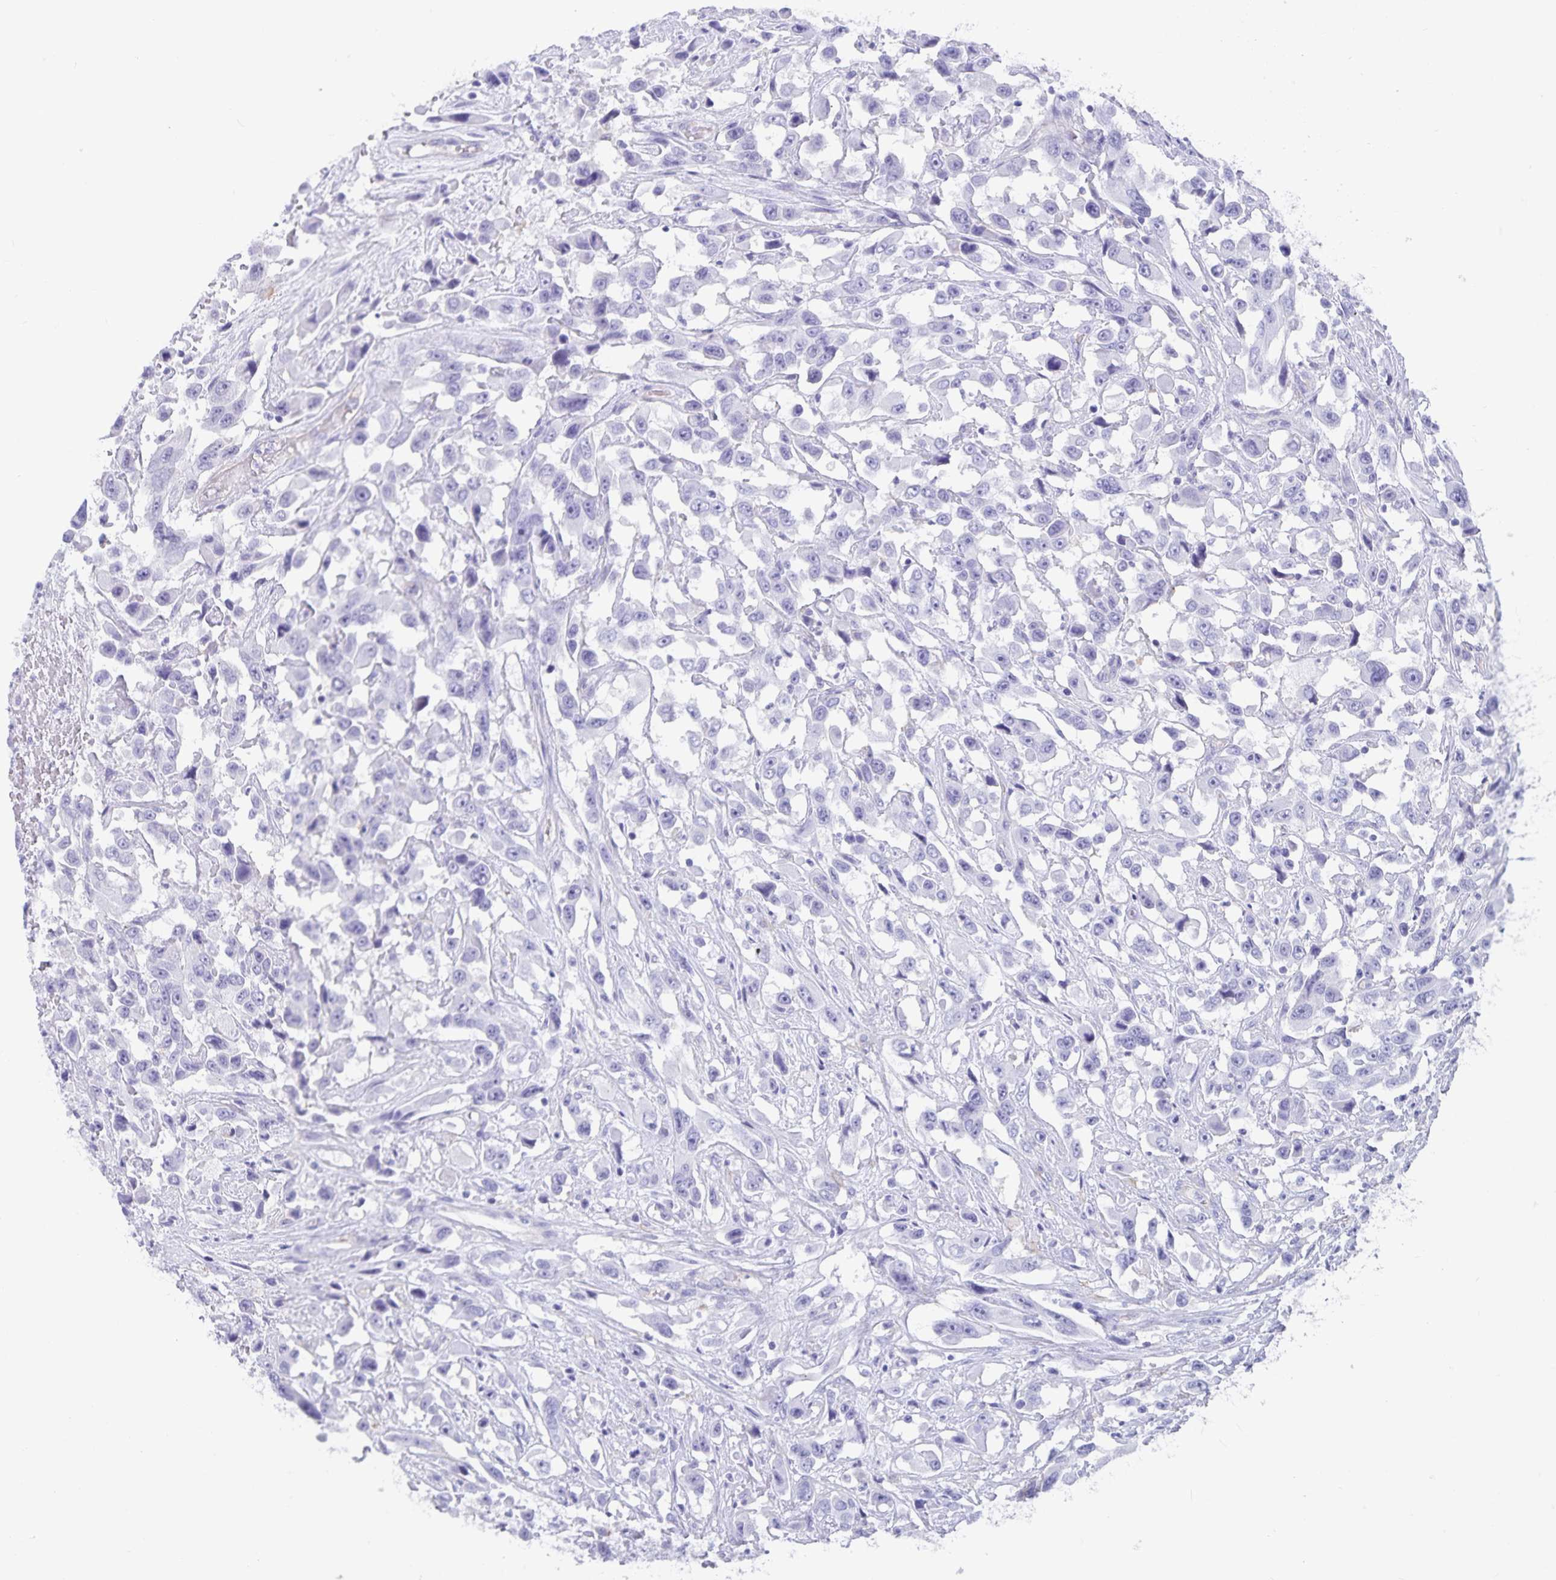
{"staining": {"intensity": "negative", "quantity": "none", "location": "none"}, "tissue": "urothelial cancer", "cell_type": "Tumor cells", "image_type": "cancer", "snomed": [{"axis": "morphology", "description": "Urothelial carcinoma, High grade"}, {"axis": "topography", "description": "Urinary bladder"}], "caption": "This is a micrograph of IHC staining of high-grade urothelial carcinoma, which shows no staining in tumor cells. (Brightfield microscopy of DAB (3,3'-diaminobenzidine) immunohistochemistry at high magnification).", "gene": "PLAC1", "patient": {"sex": "male", "age": 53}}